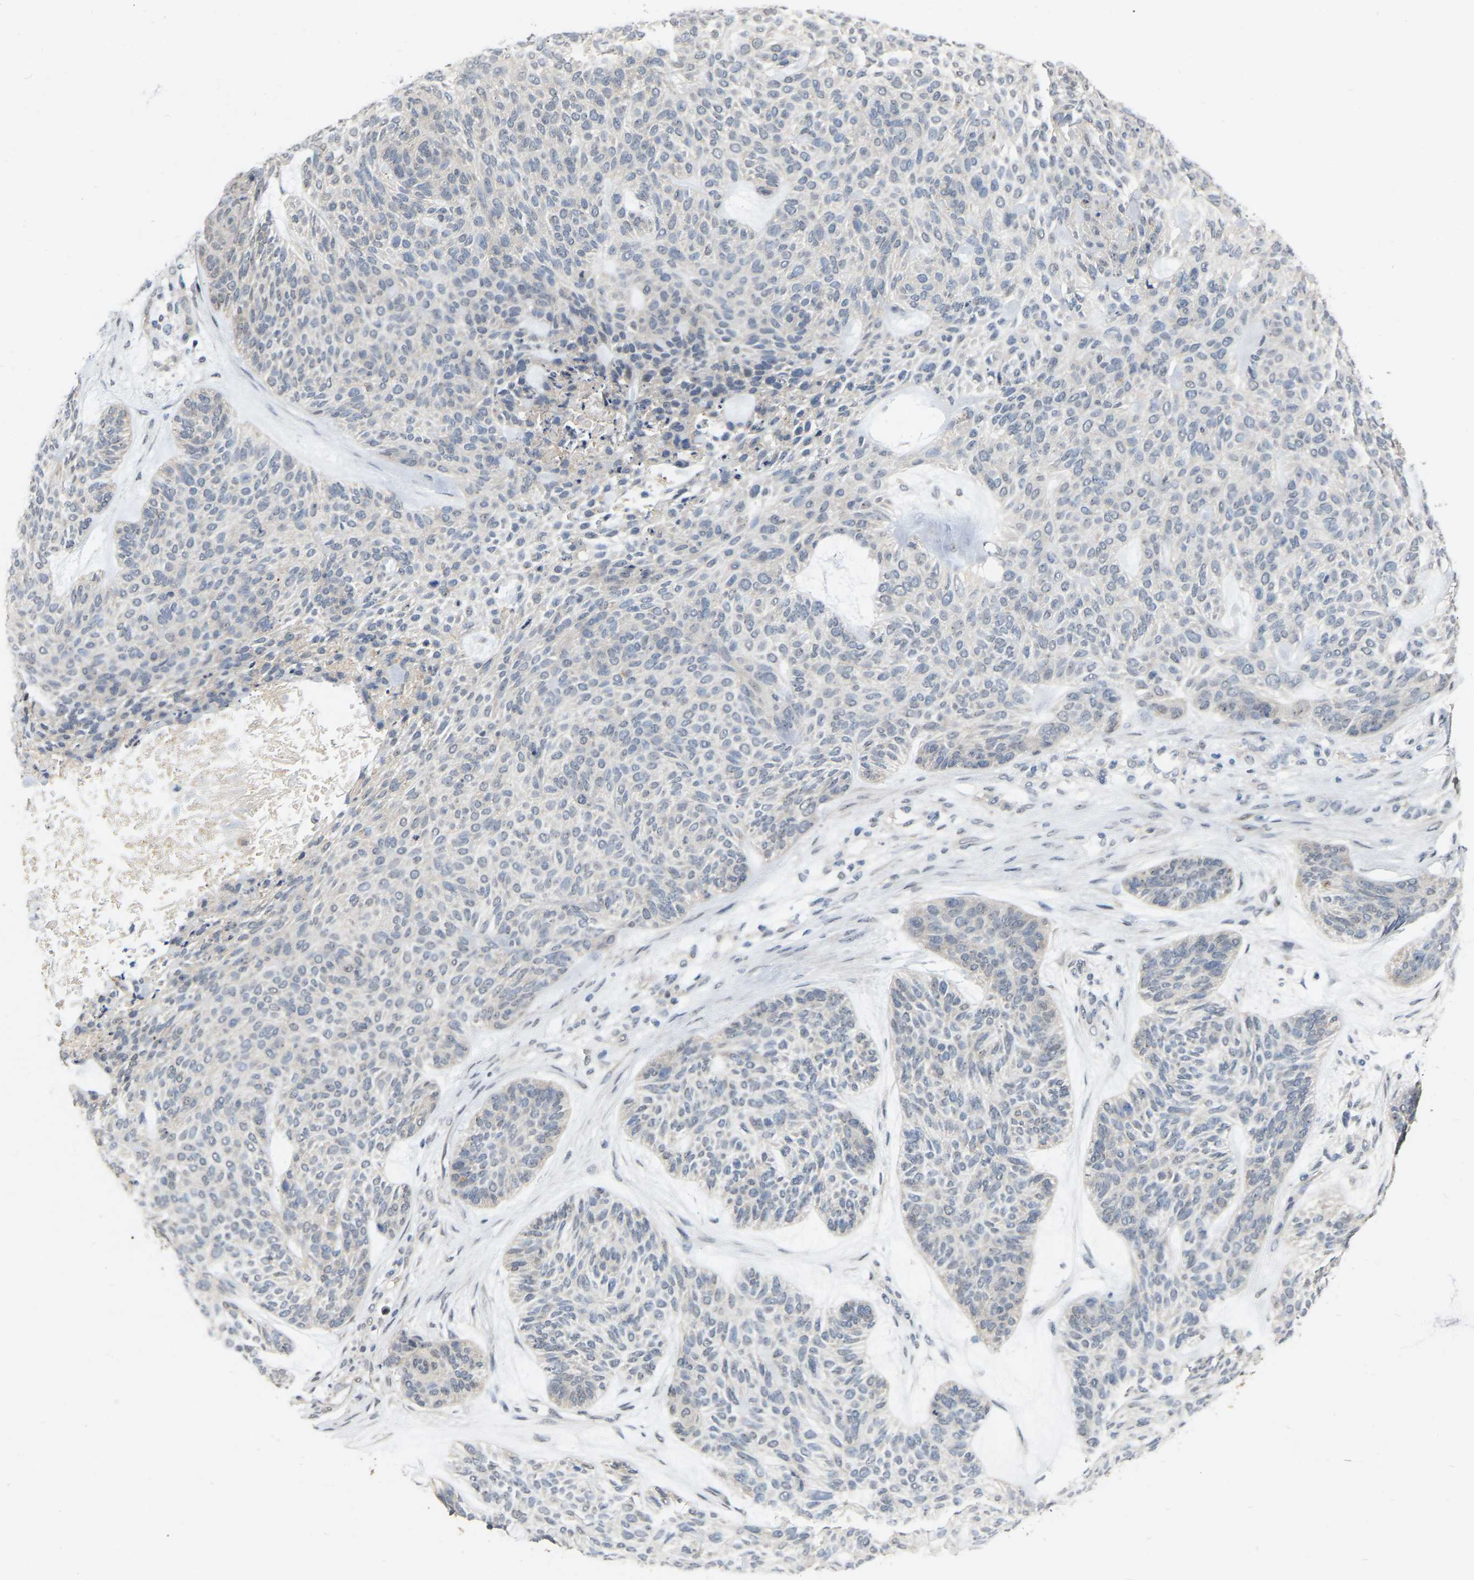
{"staining": {"intensity": "negative", "quantity": "none", "location": "none"}, "tissue": "skin cancer", "cell_type": "Tumor cells", "image_type": "cancer", "snomed": [{"axis": "morphology", "description": "Basal cell carcinoma"}, {"axis": "topography", "description": "Skin"}], "caption": "Immunohistochemistry photomicrograph of basal cell carcinoma (skin) stained for a protein (brown), which displays no expression in tumor cells. (Brightfield microscopy of DAB (3,3'-diaminobenzidine) IHC at high magnification).", "gene": "RUVBL1", "patient": {"sex": "male", "age": 55}}